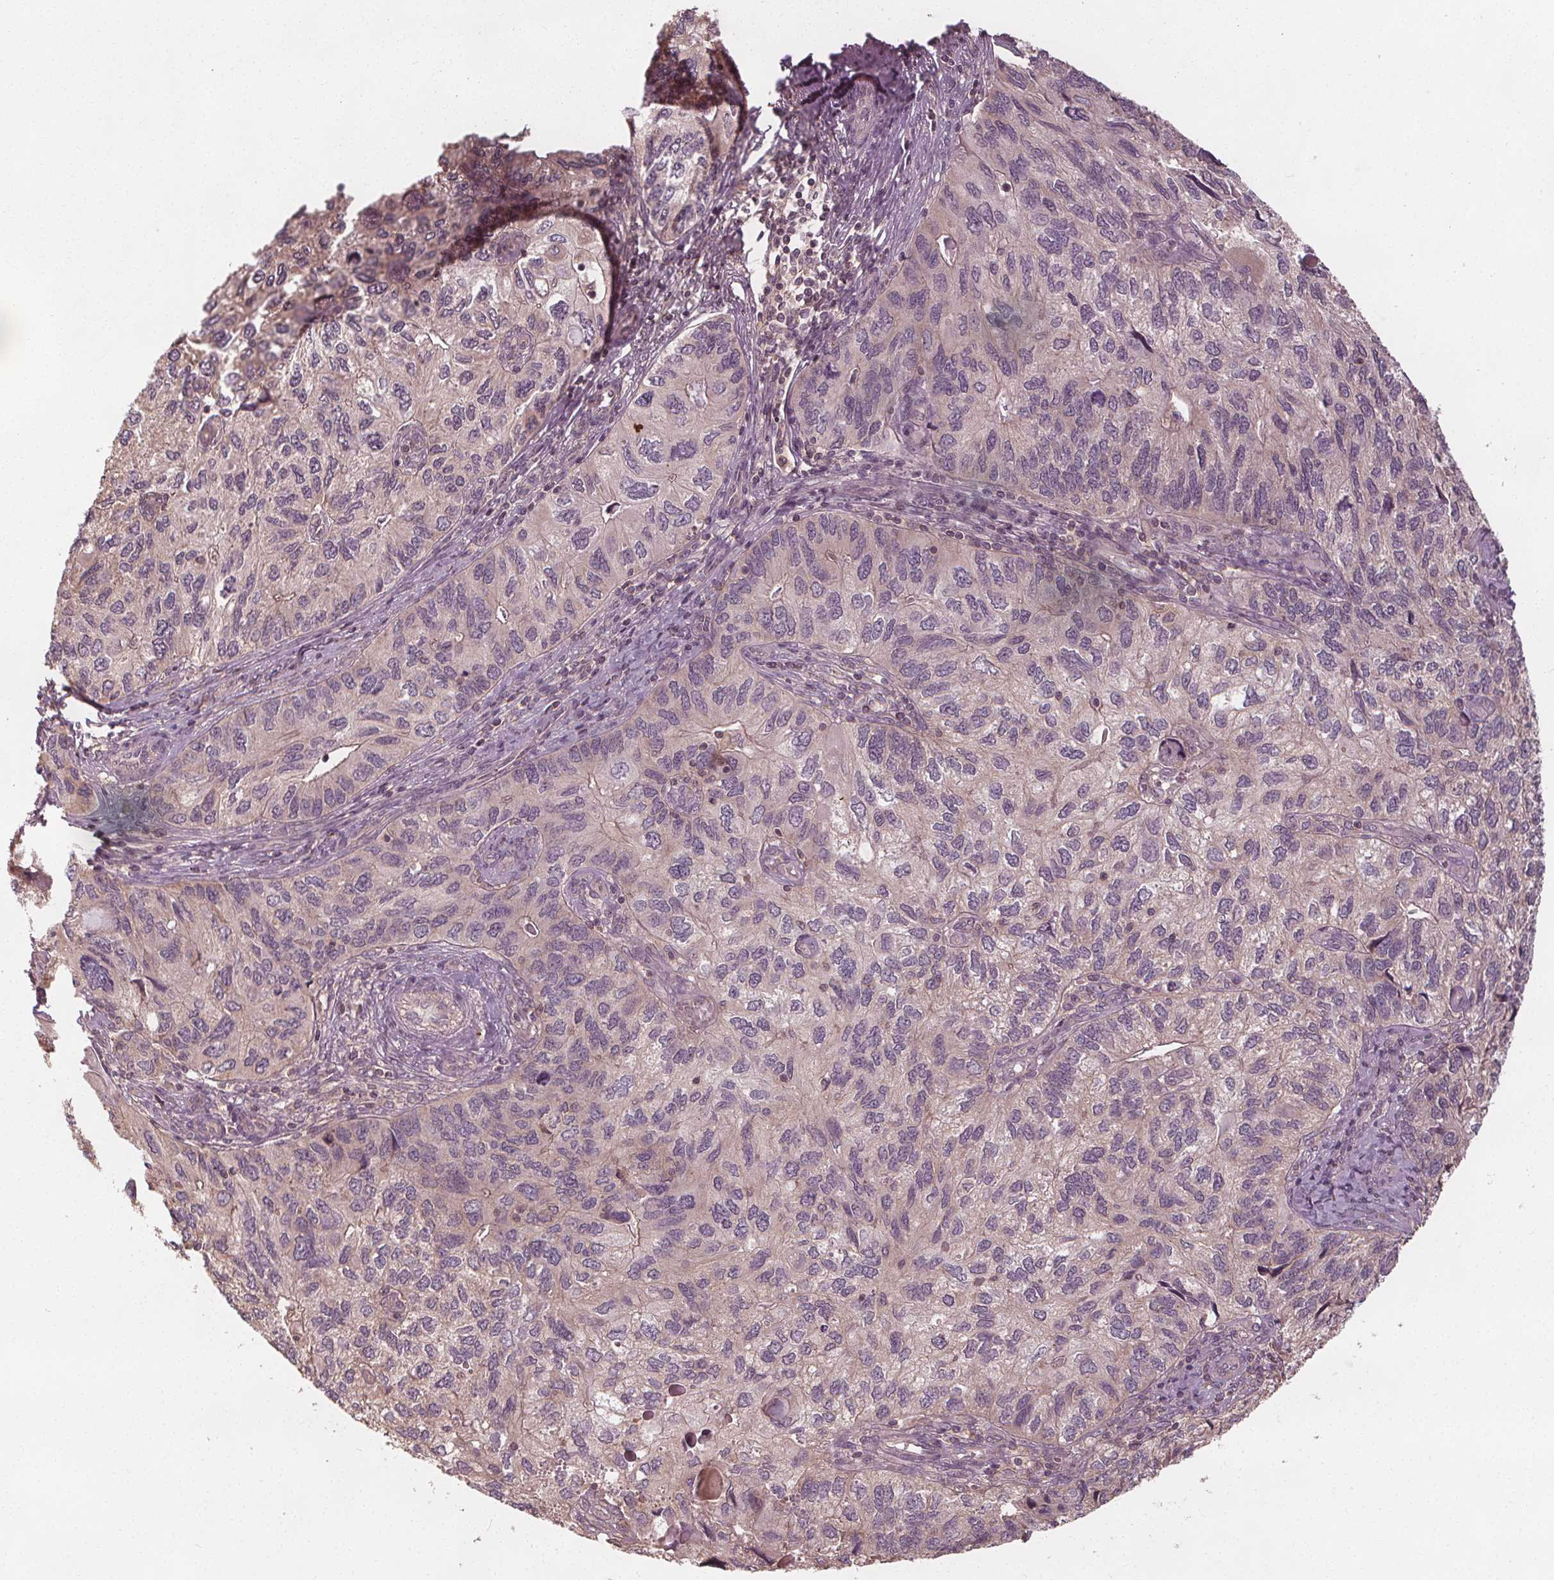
{"staining": {"intensity": "weak", "quantity": "<25%", "location": "cytoplasmic/membranous"}, "tissue": "endometrial cancer", "cell_type": "Tumor cells", "image_type": "cancer", "snomed": [{"axis": "morphology", "description": "Carcinoma, NOS"}, {"axis": "topography", "description": "Uterus"}], "caption": "Protein analysis of endometrial cancer (carcinoma) reveals no significant expression in tumor cells.", "gene": "GNB2", "patient": {"sex": "female", "age": 76}}